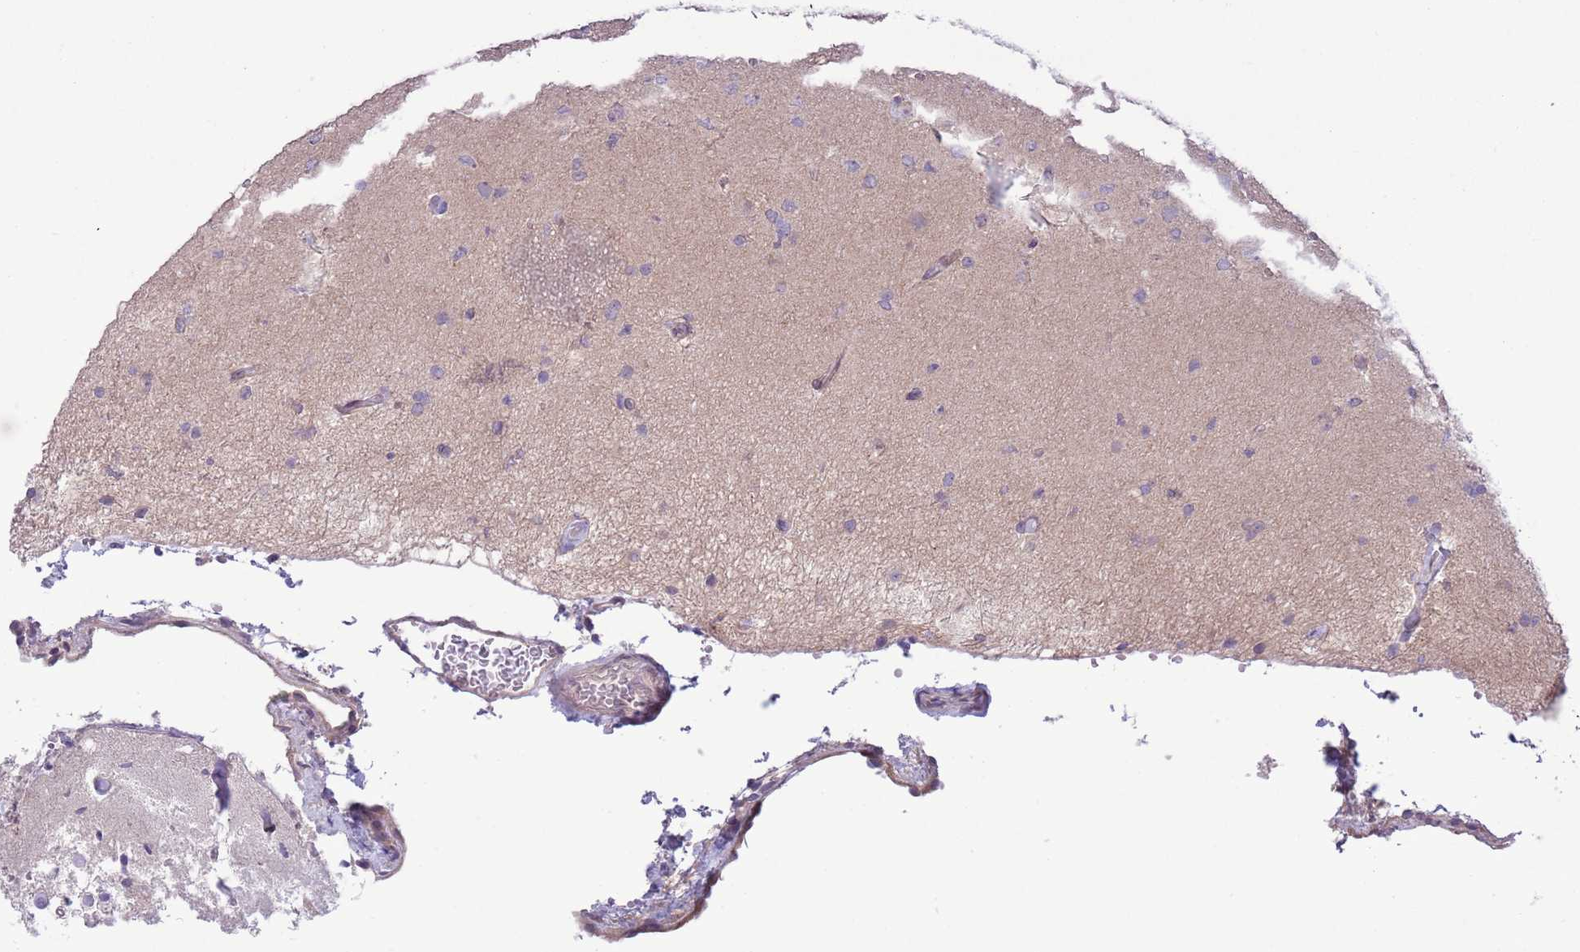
{"staining": {"intensity": "negative", "quantity": "none", "location": "none"}, "tissue": "glioma", "cell_type": "Tumor cells", "image_type": "cancer", "snomed": [{"axis": "morphology", "description": "Glioma, malignant, High grade"}, {"axis": "topography", "description": "Brain"}], "caption": "High-grade glioma (malignant) was stained to show a protein in brown. There is no significant positivity in tumor cells.", "gene": "CCND2", "patient": {"sex": "male", "age": 72}}